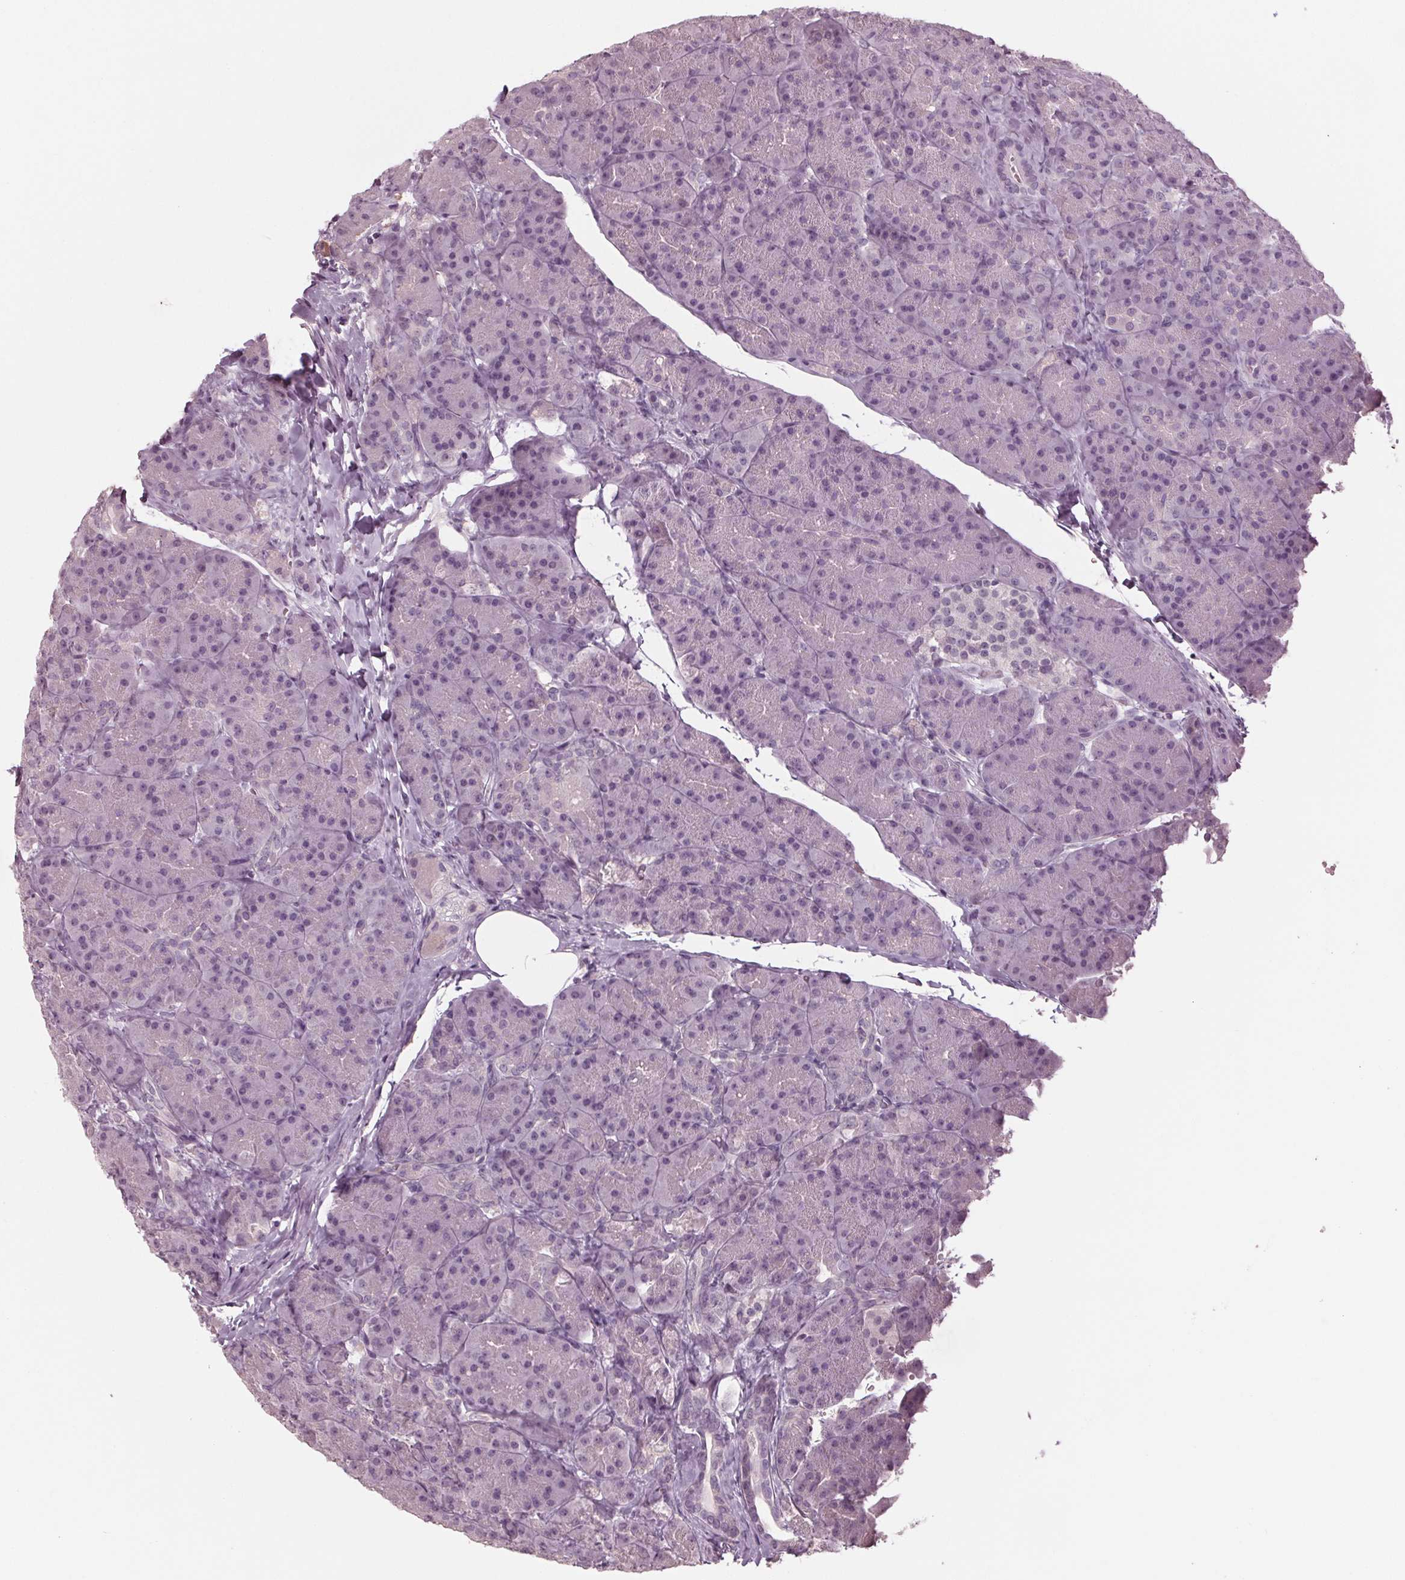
{"staining": {"intensity": "negative", "quantity": "none", "location": "none"}, "tissue": "pancreas", "cell_type": "Exocrine glandular cells", "image_type": "normal", "snomed": [{"axis": "morphology", "description": "Normal tissue, NOS"}, {"axis": "topography", "description": "Pancreas"}], "caption": "IHC photomicrograph of normal pancreas: human pancreas stained with DAB (3,3'-diaminobenzidine) exhibits no significant protein positivity in exocrine glandular cells. Nuclei are stained in blue.", "gene": "TNNC2", "patient": {"sex": "male", "age": 57}}